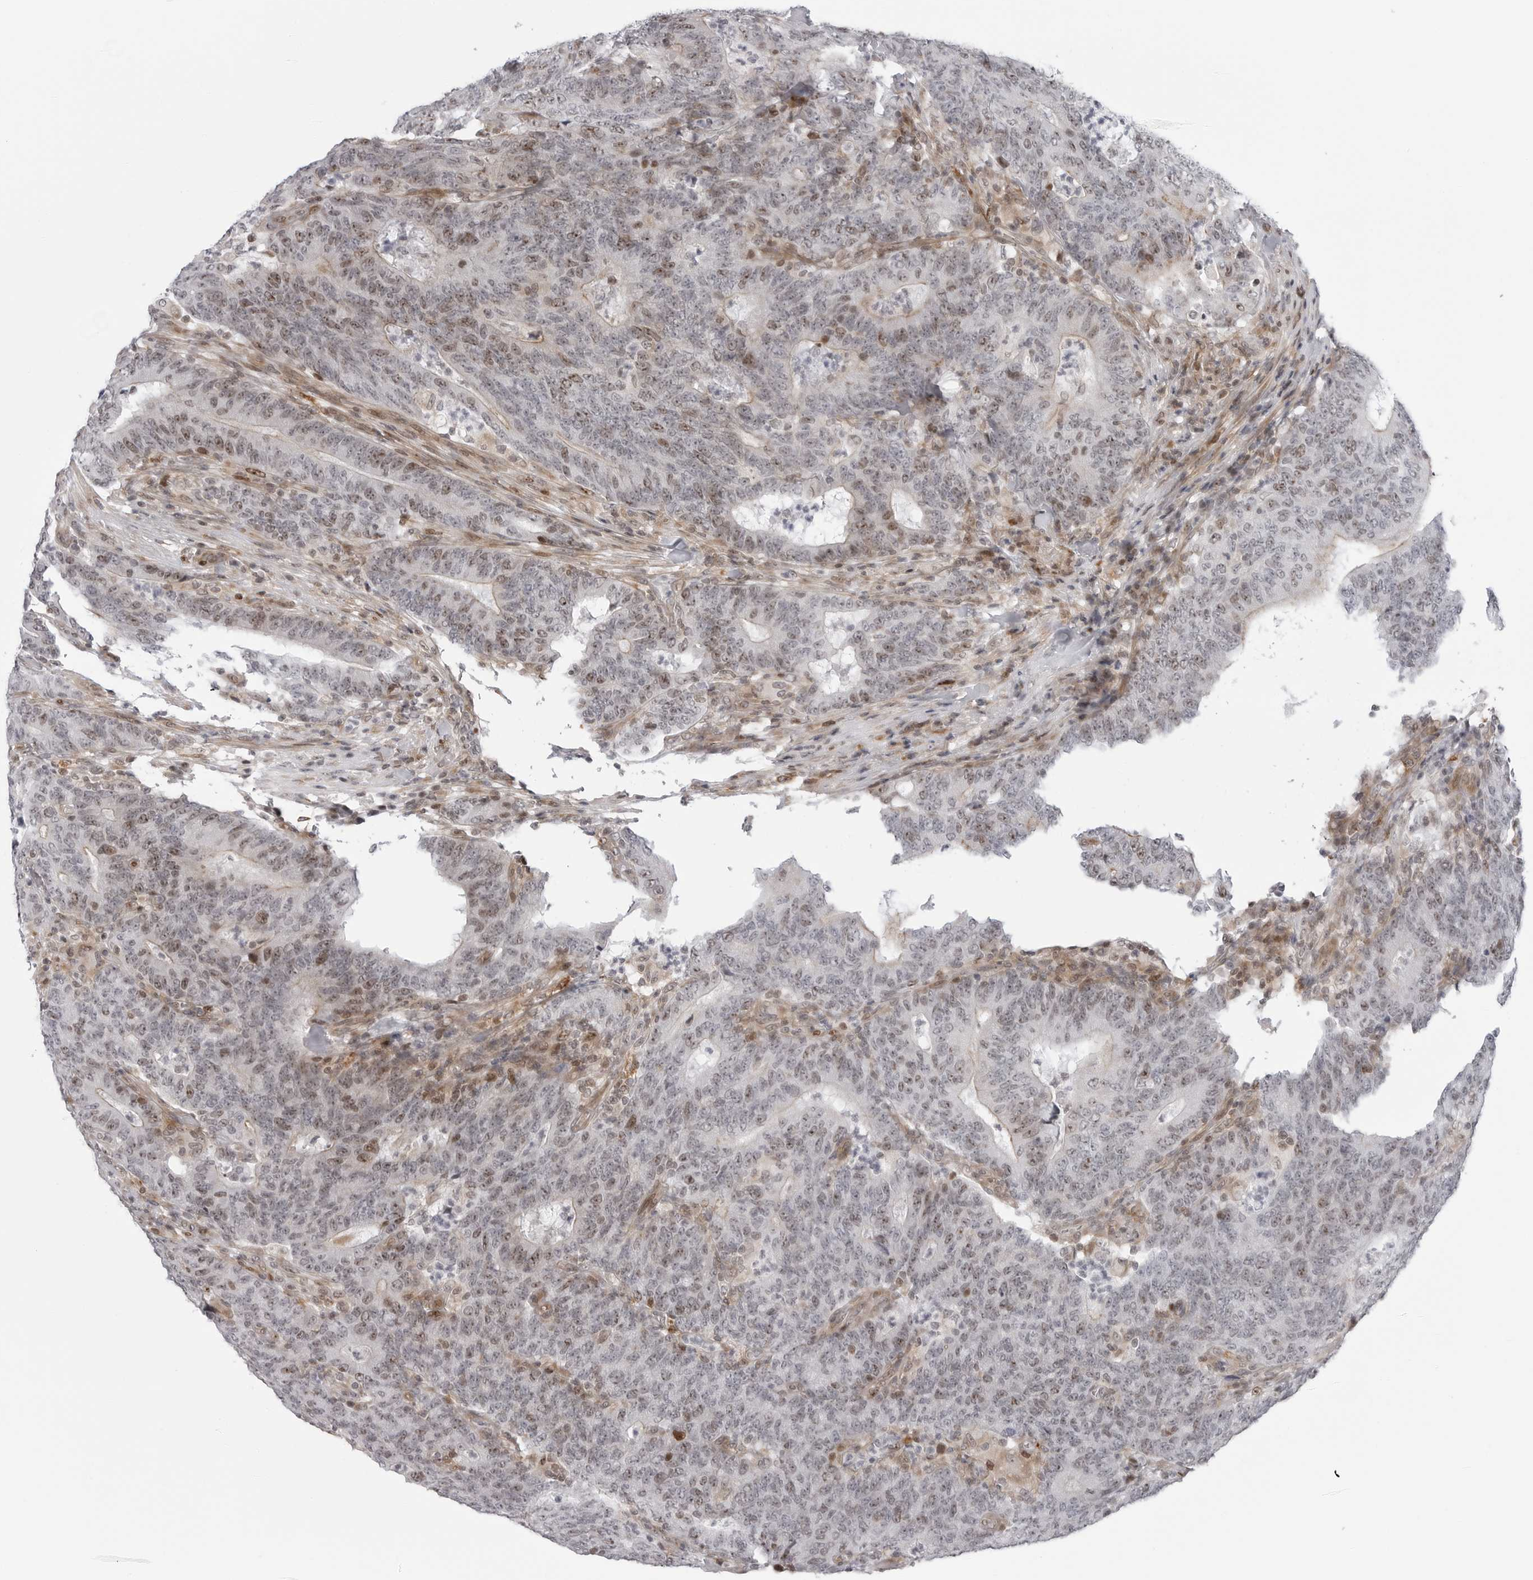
{"staining": {"intensity": "moderate", "quantity": "25%-75%", "location": "cytoplasmic/membranous,nuclear"}, "tissue": "colorectal cancer", "cell_type": "Tumor cells", "image_type": "cancer", "snomed": [{"axis": "morphology", "description": "Normal tissue, NOS"}, {"axis": "morphology", "description": "Adenocarcinoma, NOS"}, {"axis": "topography", "description": "Colon"}], "caption": "Protein staining of adenocarcinoma (colorectal) tissue reveals moderate cytoplasmic/membranous and nuclear staining in about 25%-75% of tumor cells.", "gene": "FAM135B", "patient": {"sex": "female", "age": 75}}